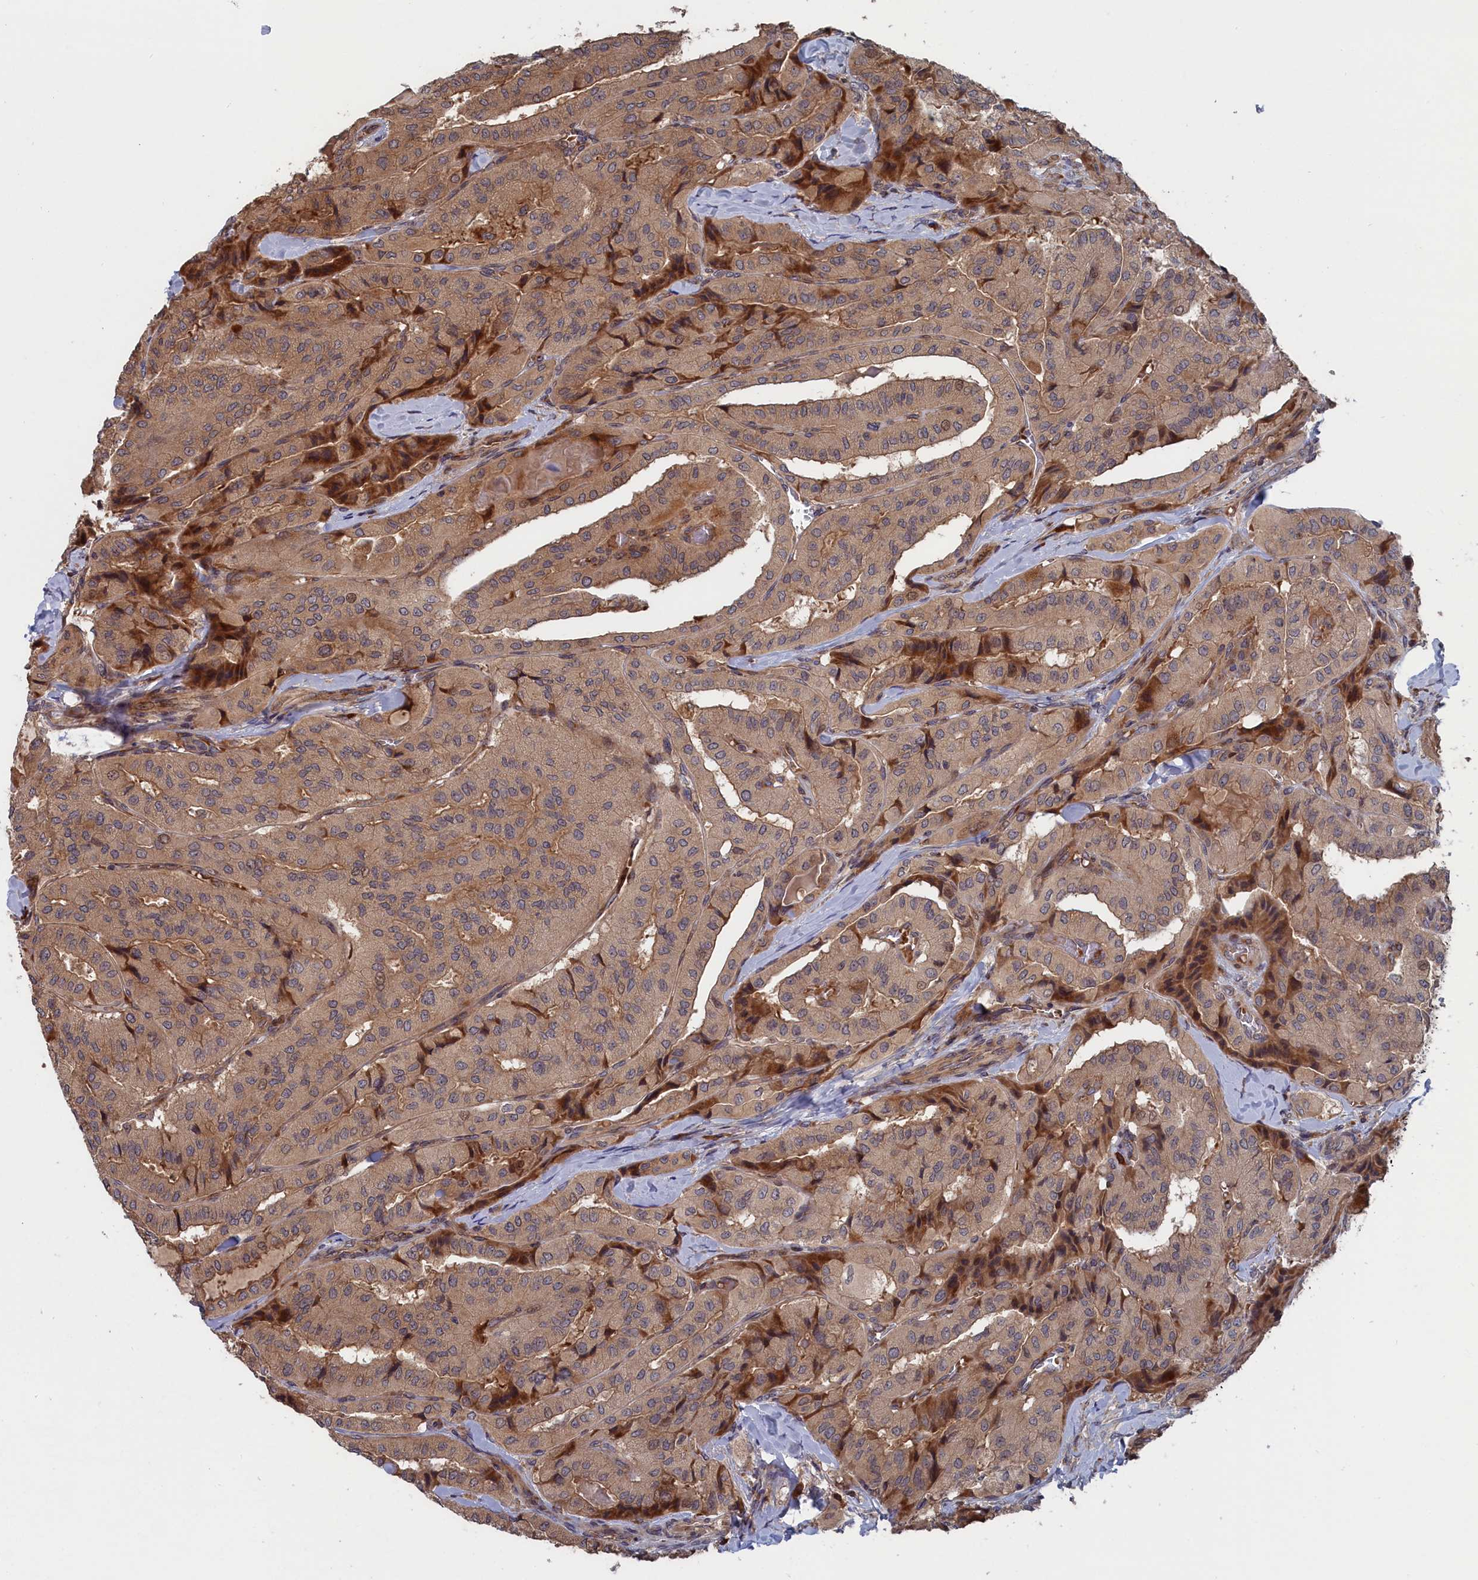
{"staining": {"intensity": "moderate", "quantity": ">75%", "location": "cytoplasmic/membranous"}, "tissue": "thyroid cancer", "cell_type": "Tumor cells", "image_type": "cancer", "snomed": [{"axis": "morphology", "description": "Normal tissue, NOS"}, {"axis": "morphology", "description": "Papillary adenocarcinoma, NOS"}, {"axis": "topography", "description": "Thyroid gland"}], "caption": "Immunohistochemical staining of human thyroid cancer (papillary adenocarcinoma) demonstrates medium levels of moderate cytoplasmic/membranous protein positivity in approximately >75% of tumor cells. The staining was performed using DAB (3,3'-diaminobenzidine) to visualize the protein expression in brown, while the nuclei were stained in blue with hematoxylin (Magnification: 20x).", "gene": "TRAPPC2L", "patient": {"sex": "female", "age": 59}}